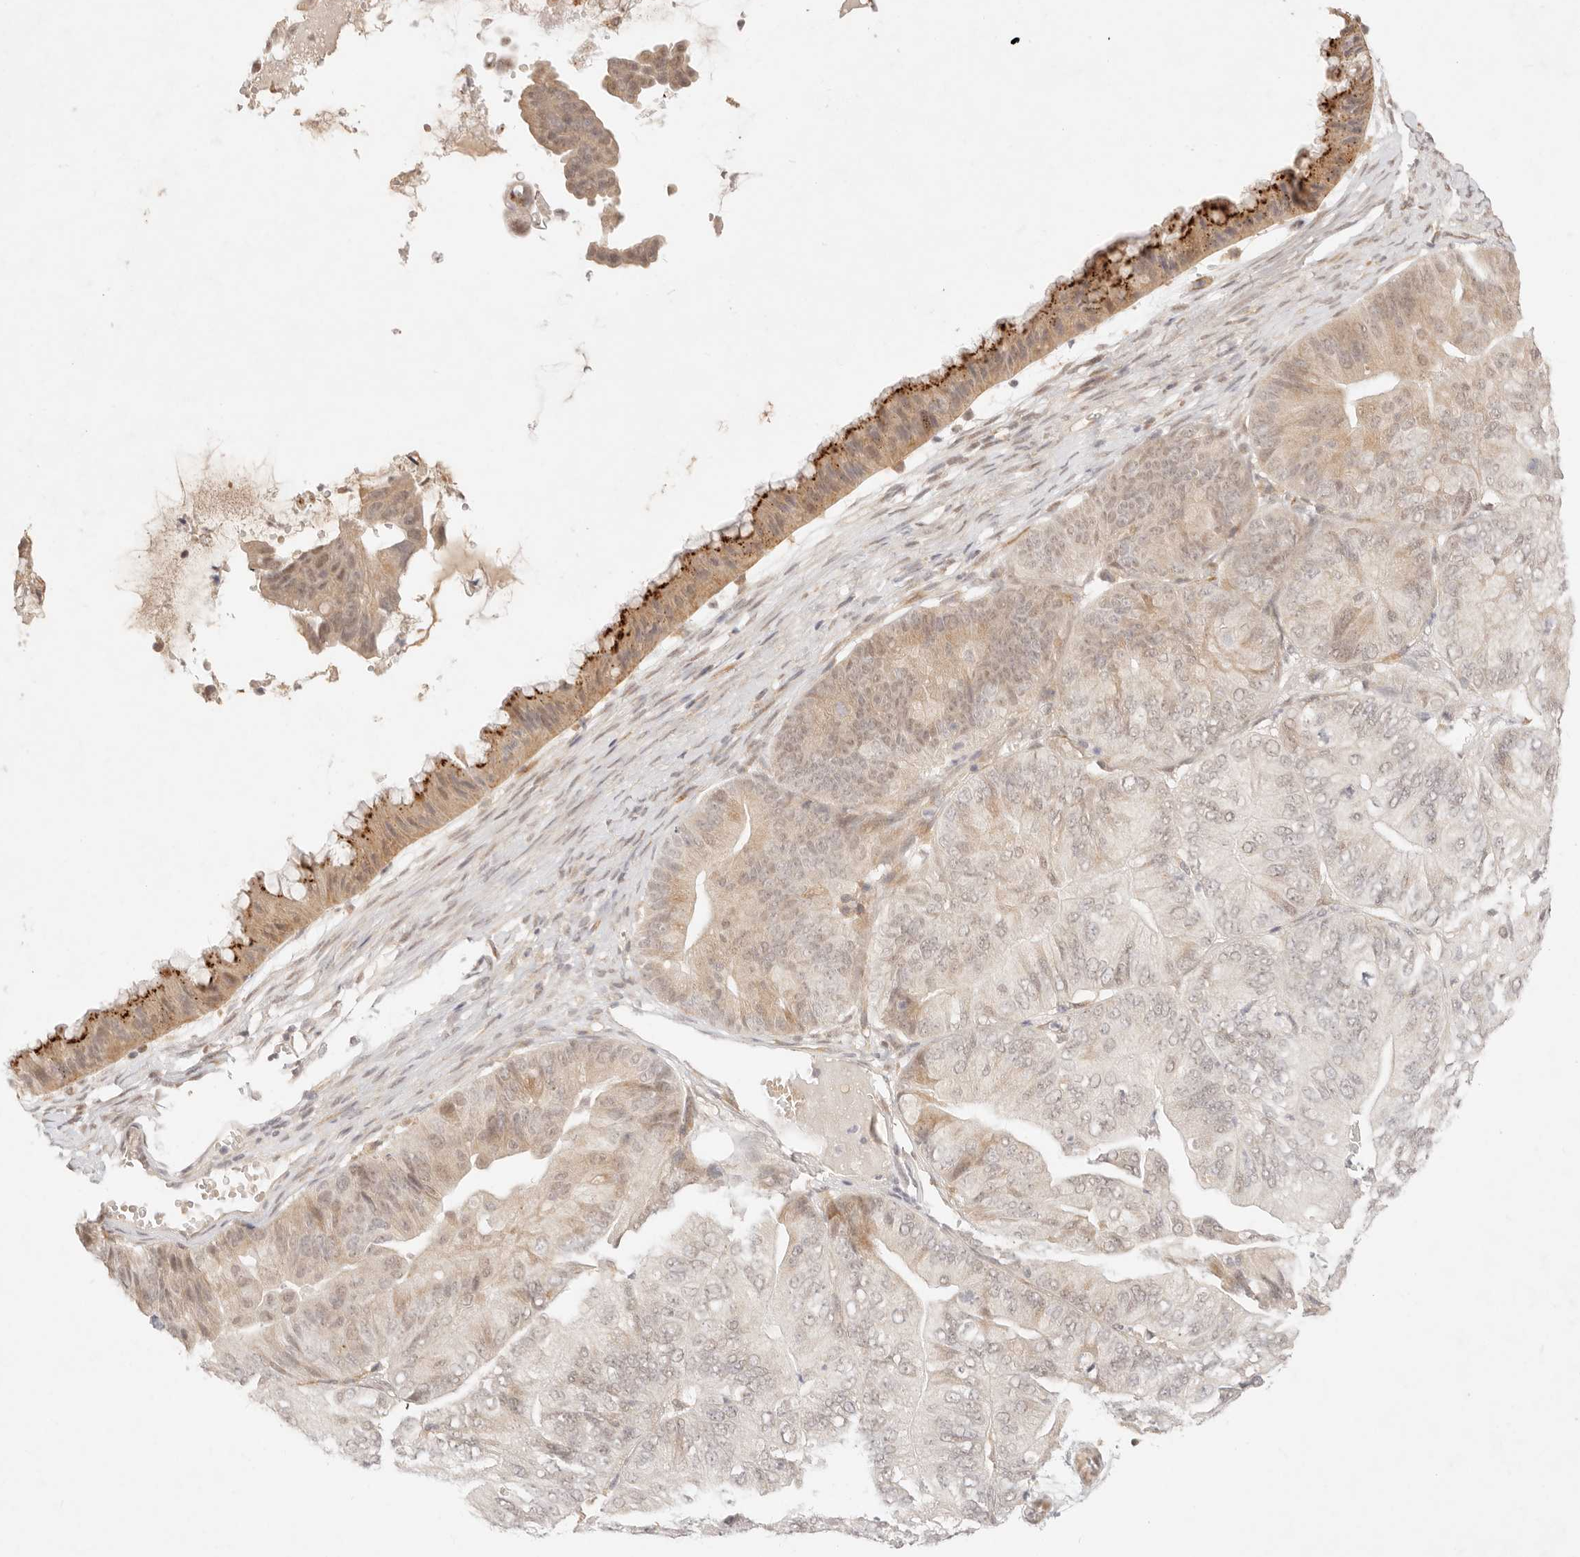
{"staining": {"intensity": "weak", "quantity": "<25%", "location": "cytoplasmic/membranous,nuclear"}, "tissue": "ovarian cancer", "cell_type": "Tumor cells", "image_type": "cancer", "snomed": [{"axis": "morphology", "description": "Cystadenocarcinoma, mucinous, NOS"}, {"axis": "topography", "description": "Ovary"}], "caption": "This image is of mucinous cystadenocarcinoma (ovarian) stained with IHC to label a protein in brown with the nuclei are counter-stained blue. There is no expression in tumor cells.", "gene": "GPR156", "patient": {"sex": "female", "age": 61}}